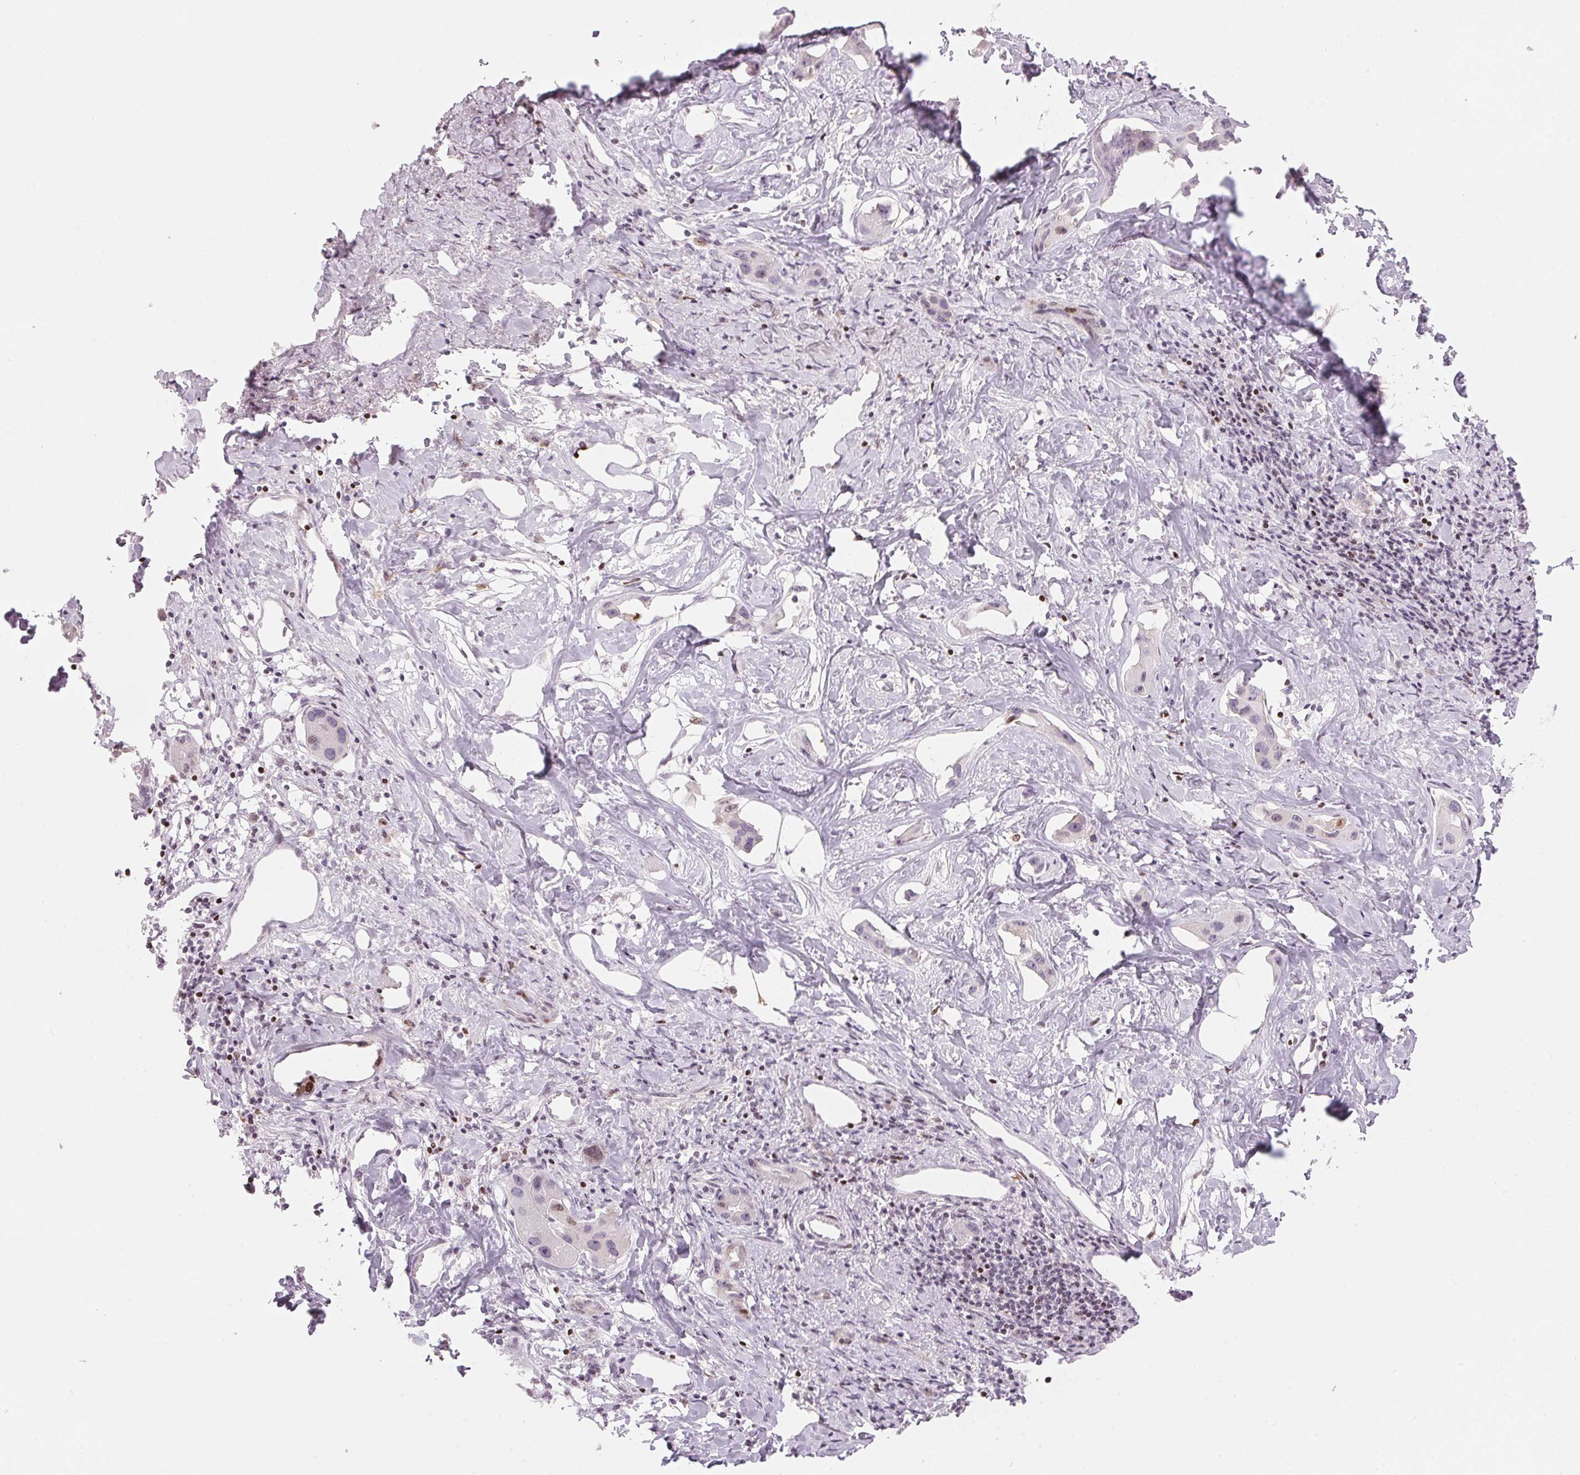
{"staining": {"intensity": "negative", "quantity": "none", "location": "none"}, "tissue": "liver cancer", "cell_type": "Tumor cells", "image_type": "cancer", "snomed": [{"axis": "morphology", "description": "Cholangiocarcinoma"}, {"axis": "topography", "description": "Liver"}], "caption": "Tumor cells show no significant protein positivity in cholangiocarcinoma (liver).", "gene": "SFRP4", "patient": {"sex": "male", "age": 59}}